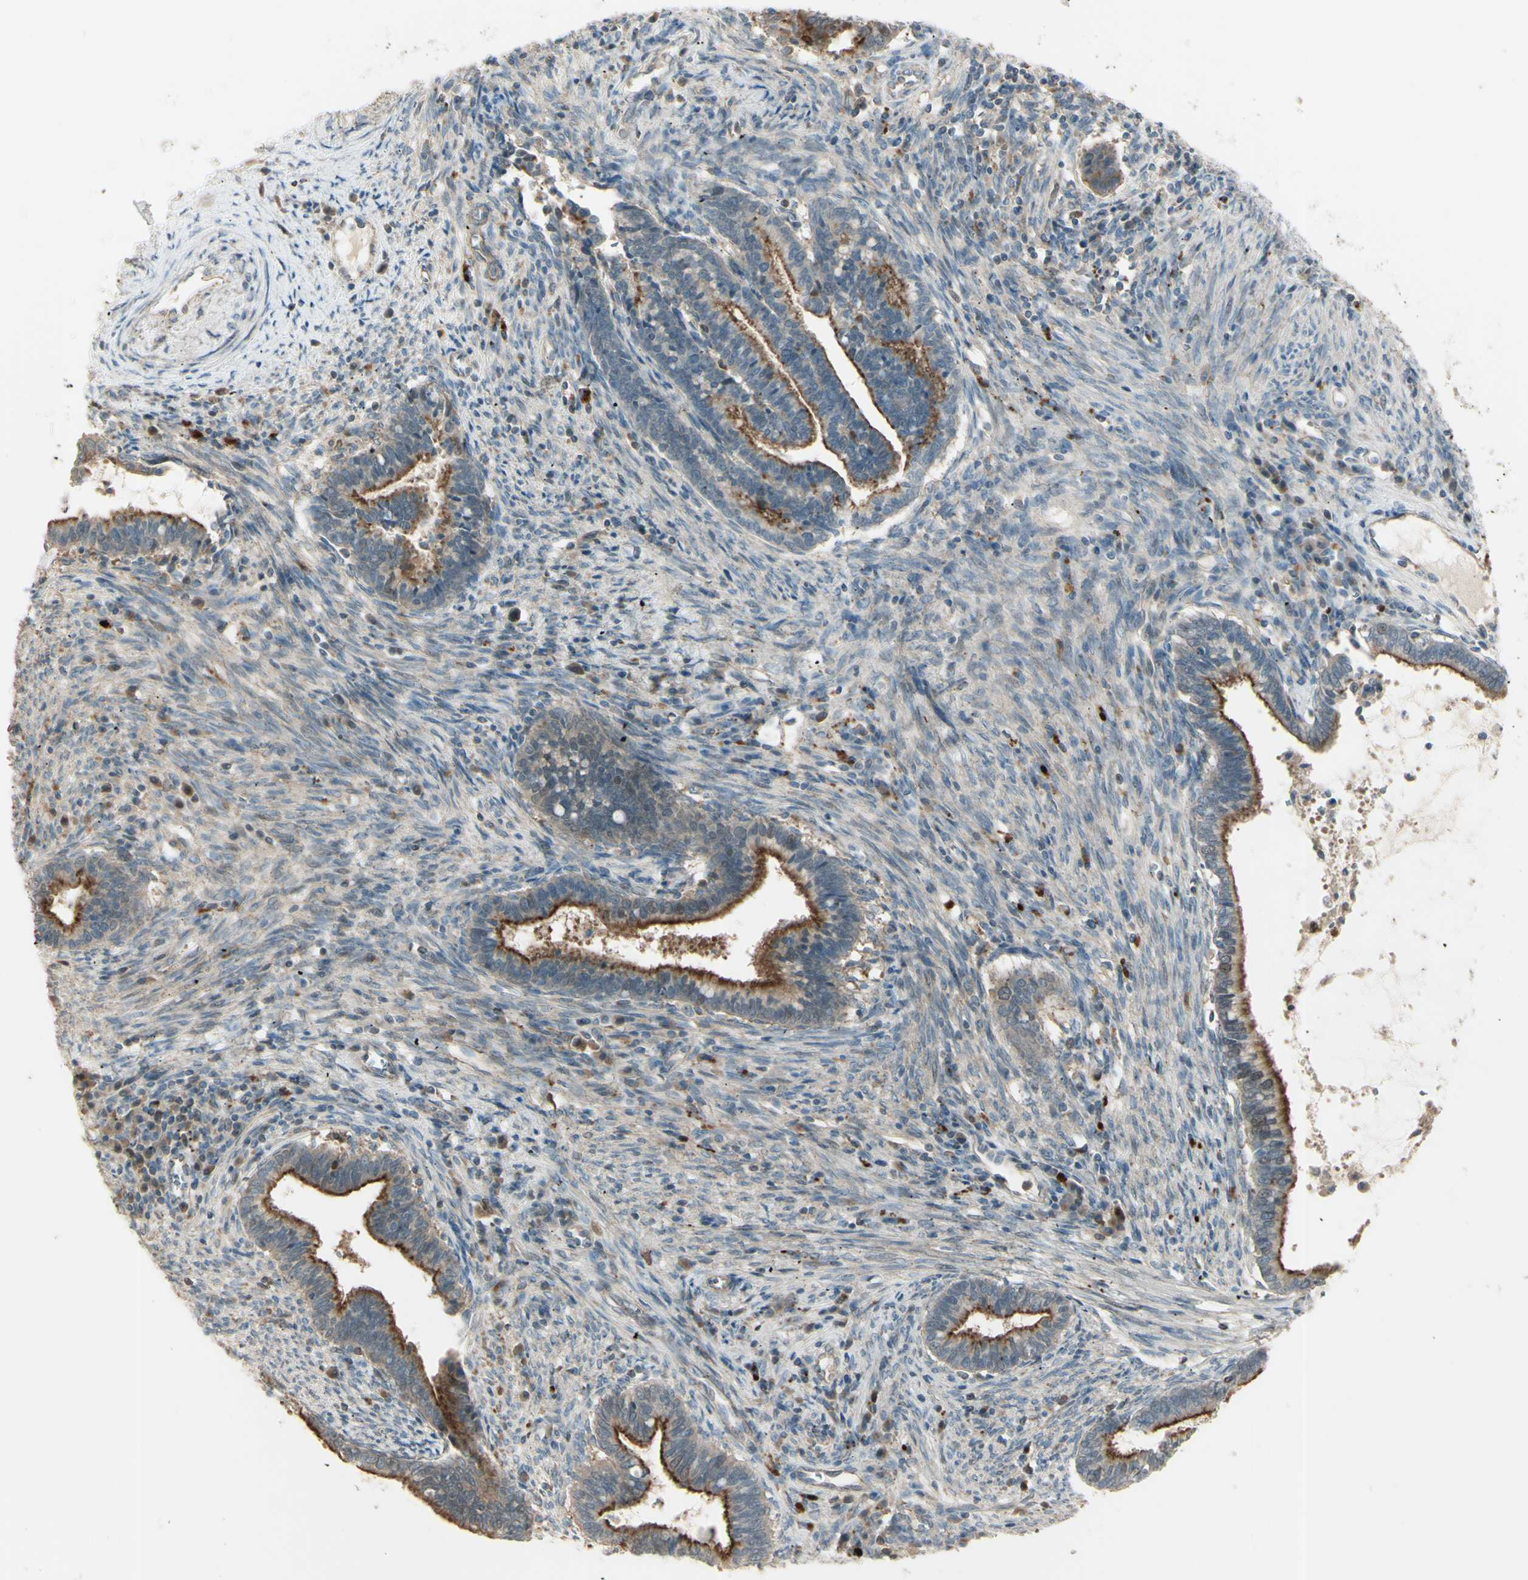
{"staining": {"intensity": "strong", "quantity": "25%-75%", "location": "cytoplasmic/membranous"}, "tissue": "cervical cancer", "cell_type": "Tumor cells", "image_type": "cancer", "snomed": [{"axis": "morphology", "description": "Adenocarcinoma, NOS"}, {"axis": "topography", "description": "Cervix"}], "caption": "Cervical adenocarcinoma tissue exhibits strong cytoplasmic/membranous expression in approximately 25%-75% of tumor cells, visualized by immunohistochemistry.", "gene": "LMTK2", "patient": {"sex": "female", "age": 44}}